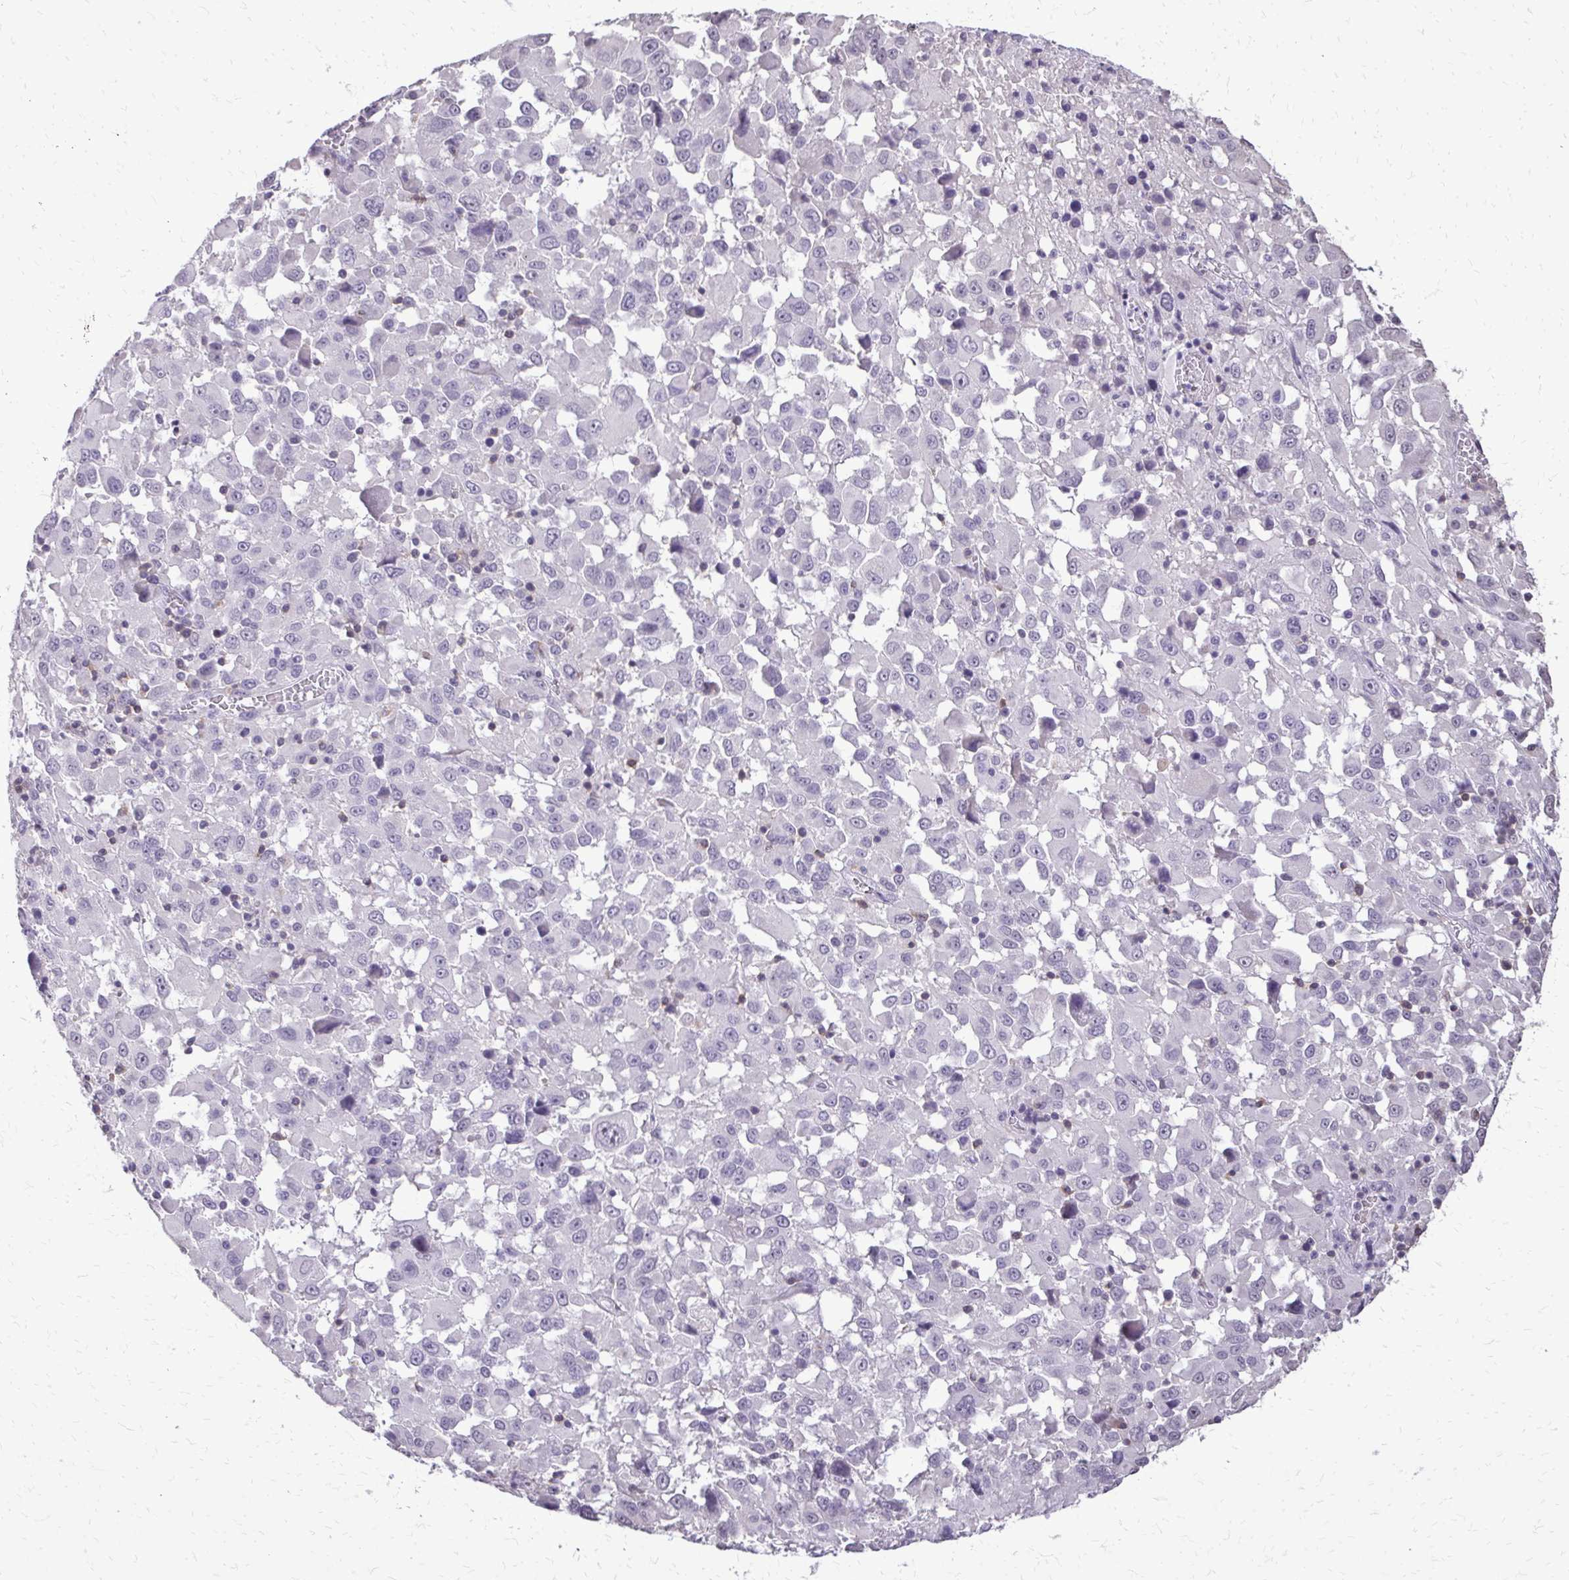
{"staining": {"intensity": "negative", "quantity": "none", "location": "none"}, "tissue": "melanoma", "cell_type": "Tumor cells", "image_type": "cancer", "snomed": [{"axis": "morphology", "description": "Malignant melanoma, Metastatic site"}, {"axis": "topography", "description": "Soft tissue"}], "caption": "Tumor cells show no significant staining in malignant melanoma (metastatic site).", "gene": "AKAP5", "patient": {"sex": "male", "age": 50}}